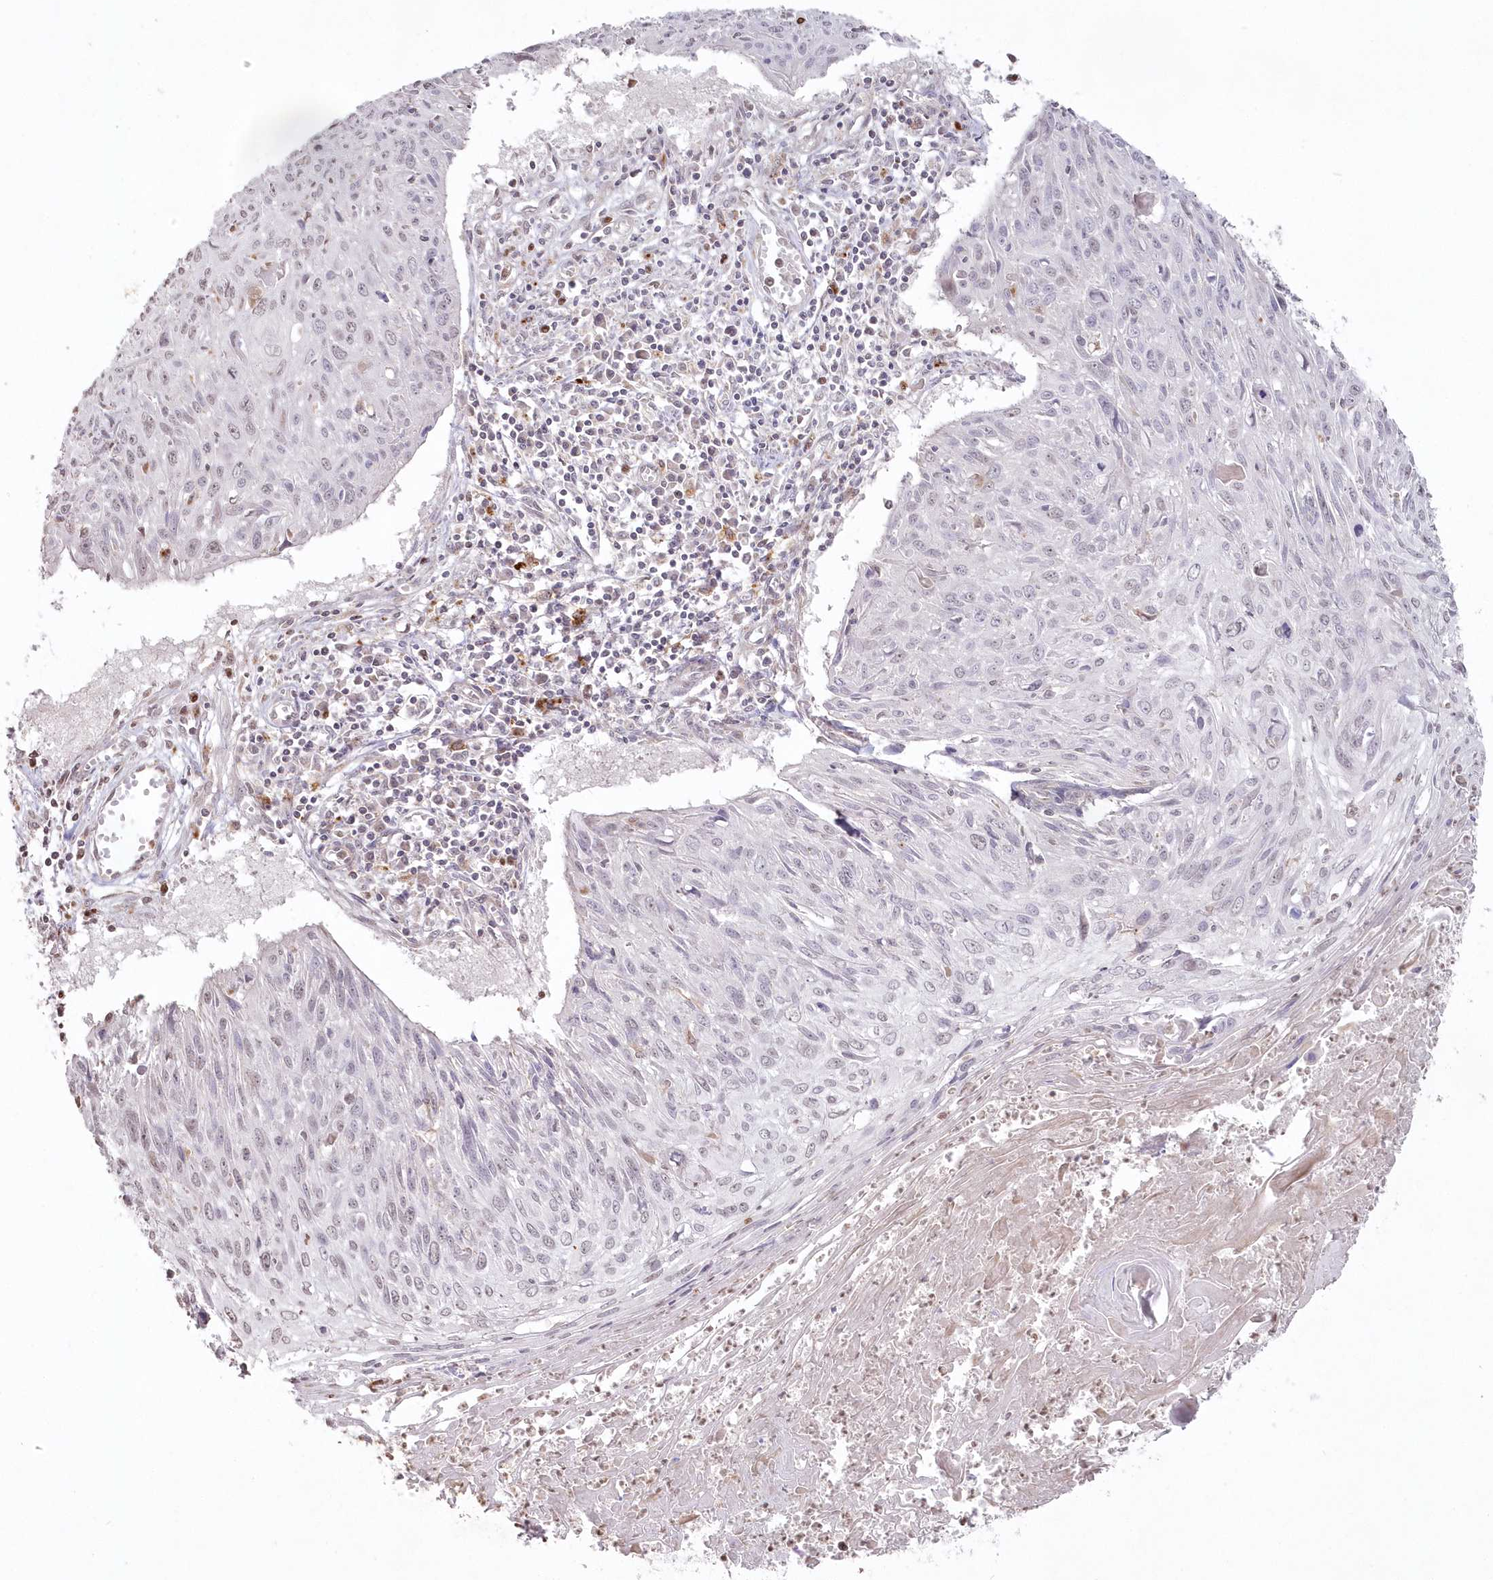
{"staining": {"intensity": "negative", "quantity": "none", "location": "none"}, "tissue": "cervical cancer", "cell_type": "Tumor cells", "image_type": "cancer", "snomed": [{"axis": "morphology", "description": "Squamous cell carcinoma, NOS"}, {"axis": "topography", "description": "Cervix"}], "caption": "Cervical cancer stained for a protein using immunohistochemistry (IHC) reveals no expression tumor cells.", "gene": "ARSB", "patient": {"sex": "female", "age": 51}}